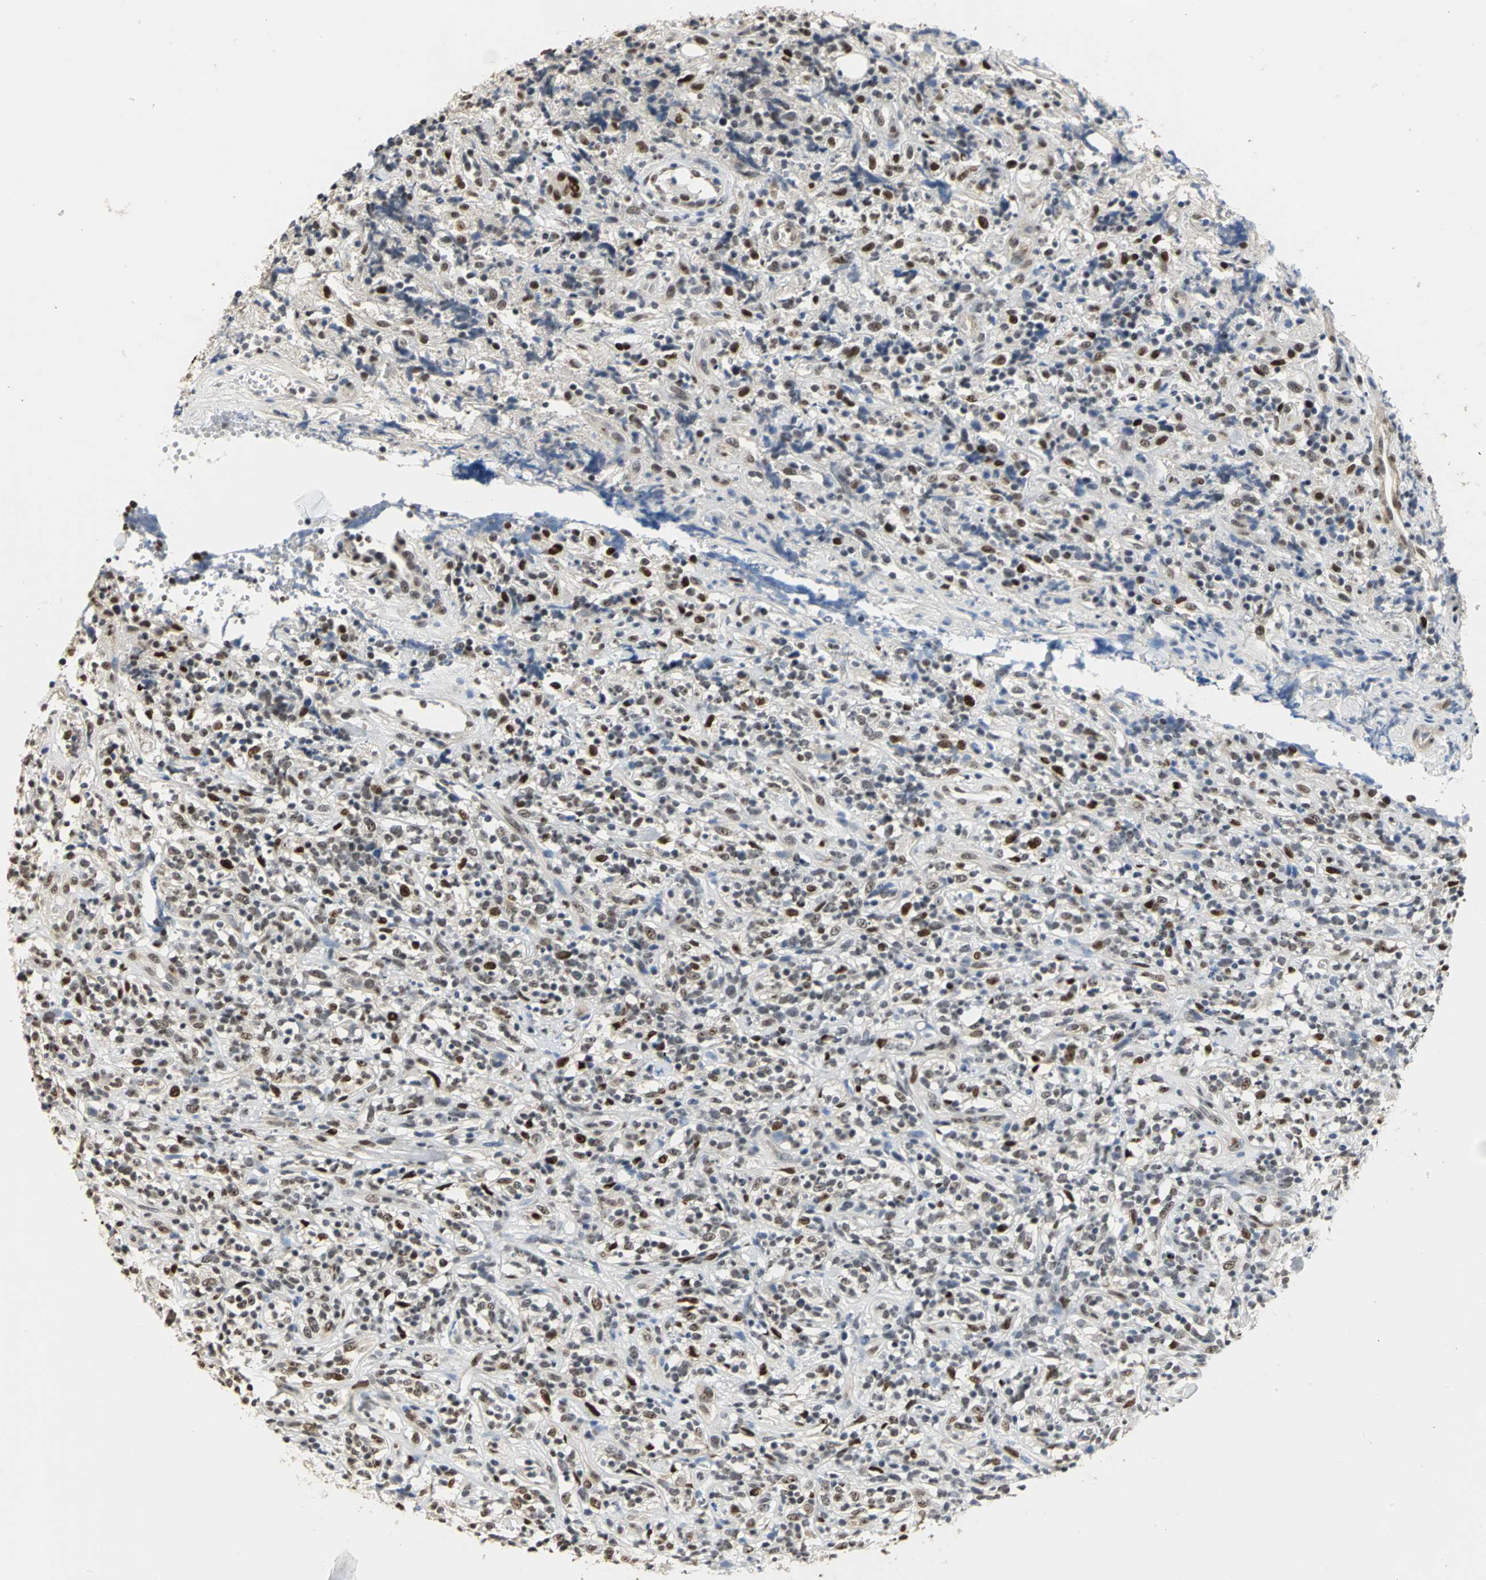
{"staining": {"intensity": "strong", "quantity": ">75%", "location": "nuclear"}, "tissue": "lymphoma", "cell_type": "Tumor cells", "image_type": "cancer", "snomed": [{"axis": "morphology", "description": "Malignant lymphoma, non-Hodgkin's type, High grade"}, {"axis": "topography", "description": "Lymph node"}], "caption": "IHC of lymphoma exhibits high levels of strong nuclear expression in about >75% of tumor cells. Using DAB (brown) and hematoxylin (blue) stains, captured at high magnification using brightfield microscopy.", "gene": "CCDC88C", "patient": {"sex": "female", "age": 73}}